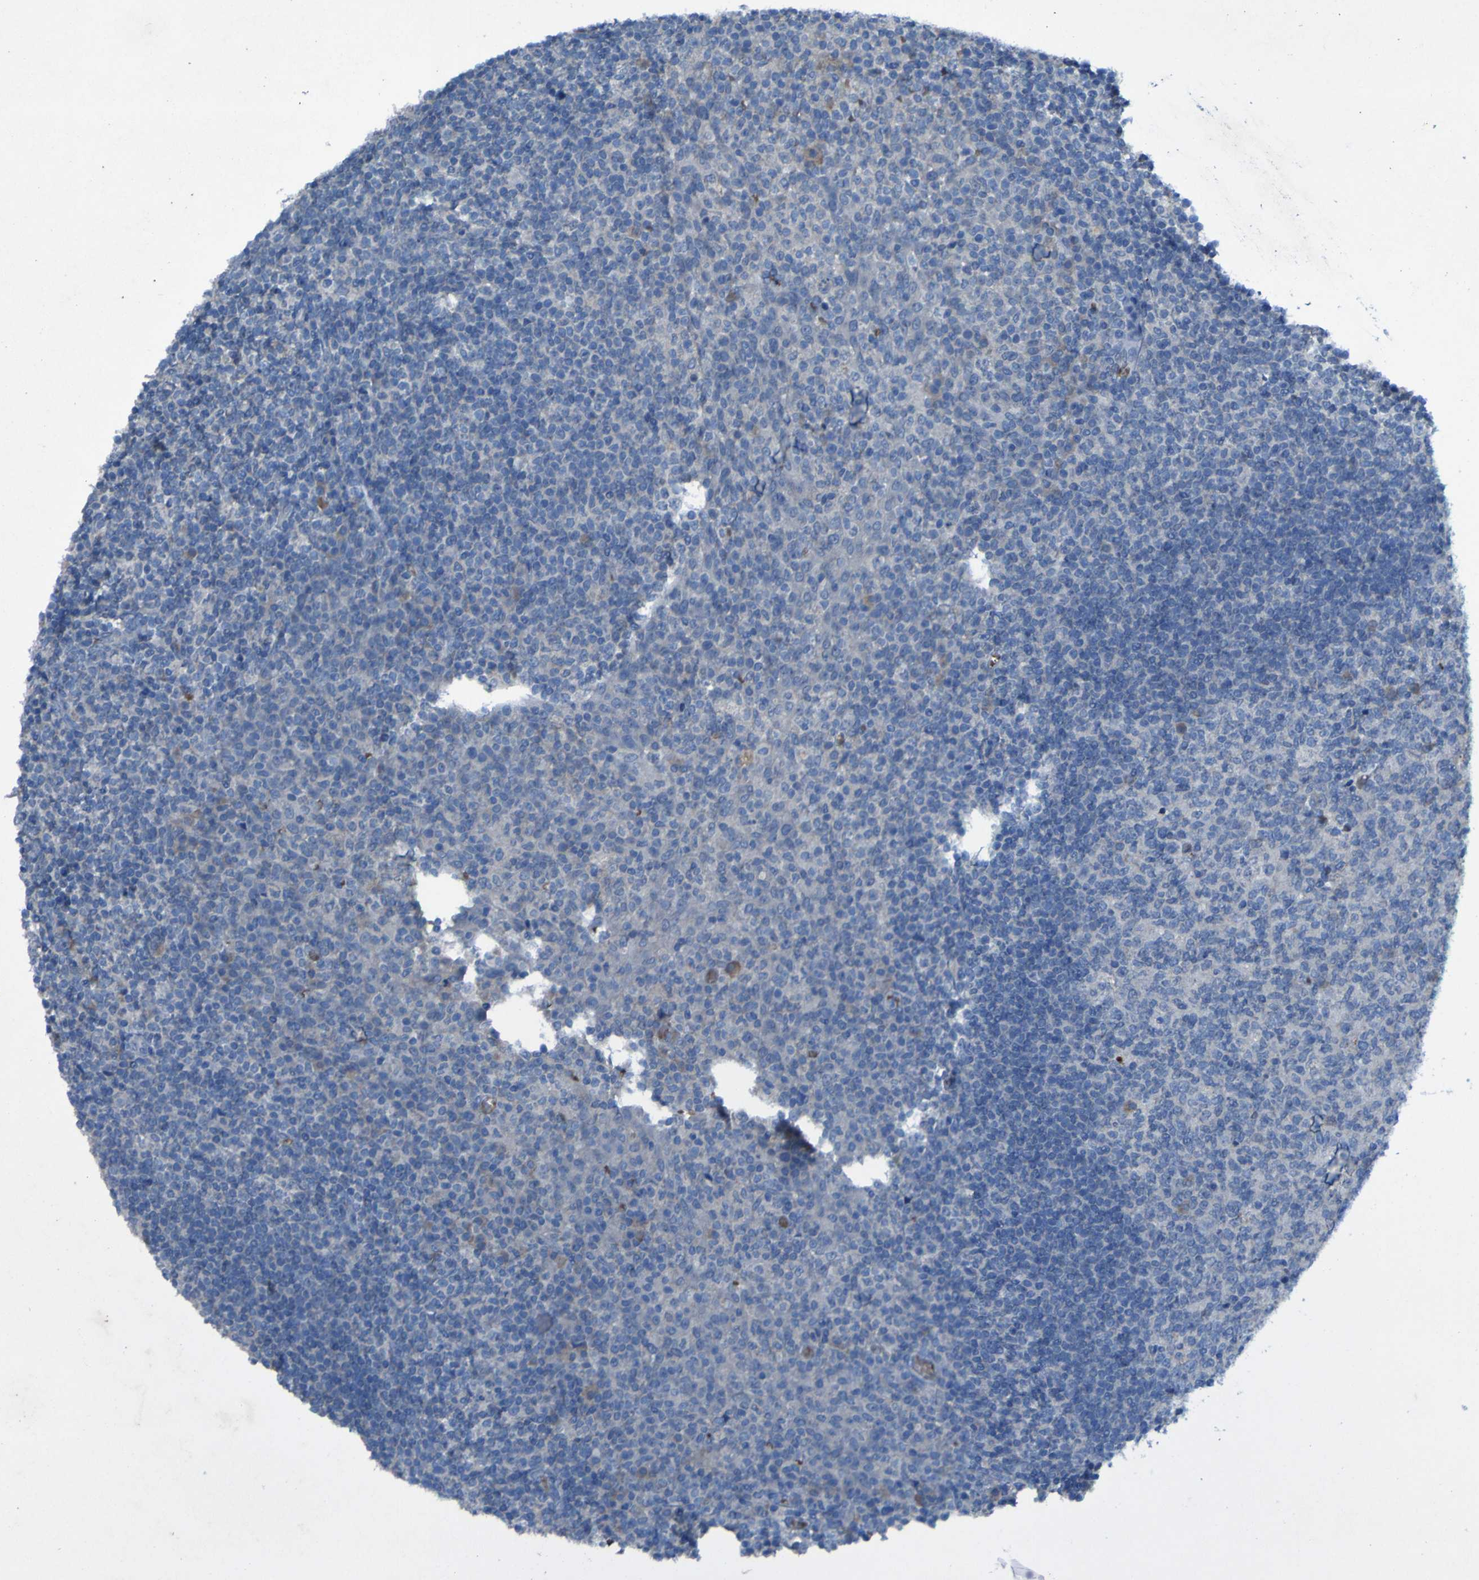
{"staining": {"intensity": "negative", "quantity": "none", "location": "none"}, "tissue": "tonsil", "cell_type": "Germinal center cells", "image_type": "normal", "snomed": [{"axis": "morphology", "description": "Normal tissue, NOS"}, {"axis": "topography", "description": "Tonsil"}], "caption": "High power microscopy micrograph of an IHC micrograph of normal tonsil, revealing no significant staining in germinal center cells.", "gene": "SGK2", "patient": {"sex": "female", "age": 19}}